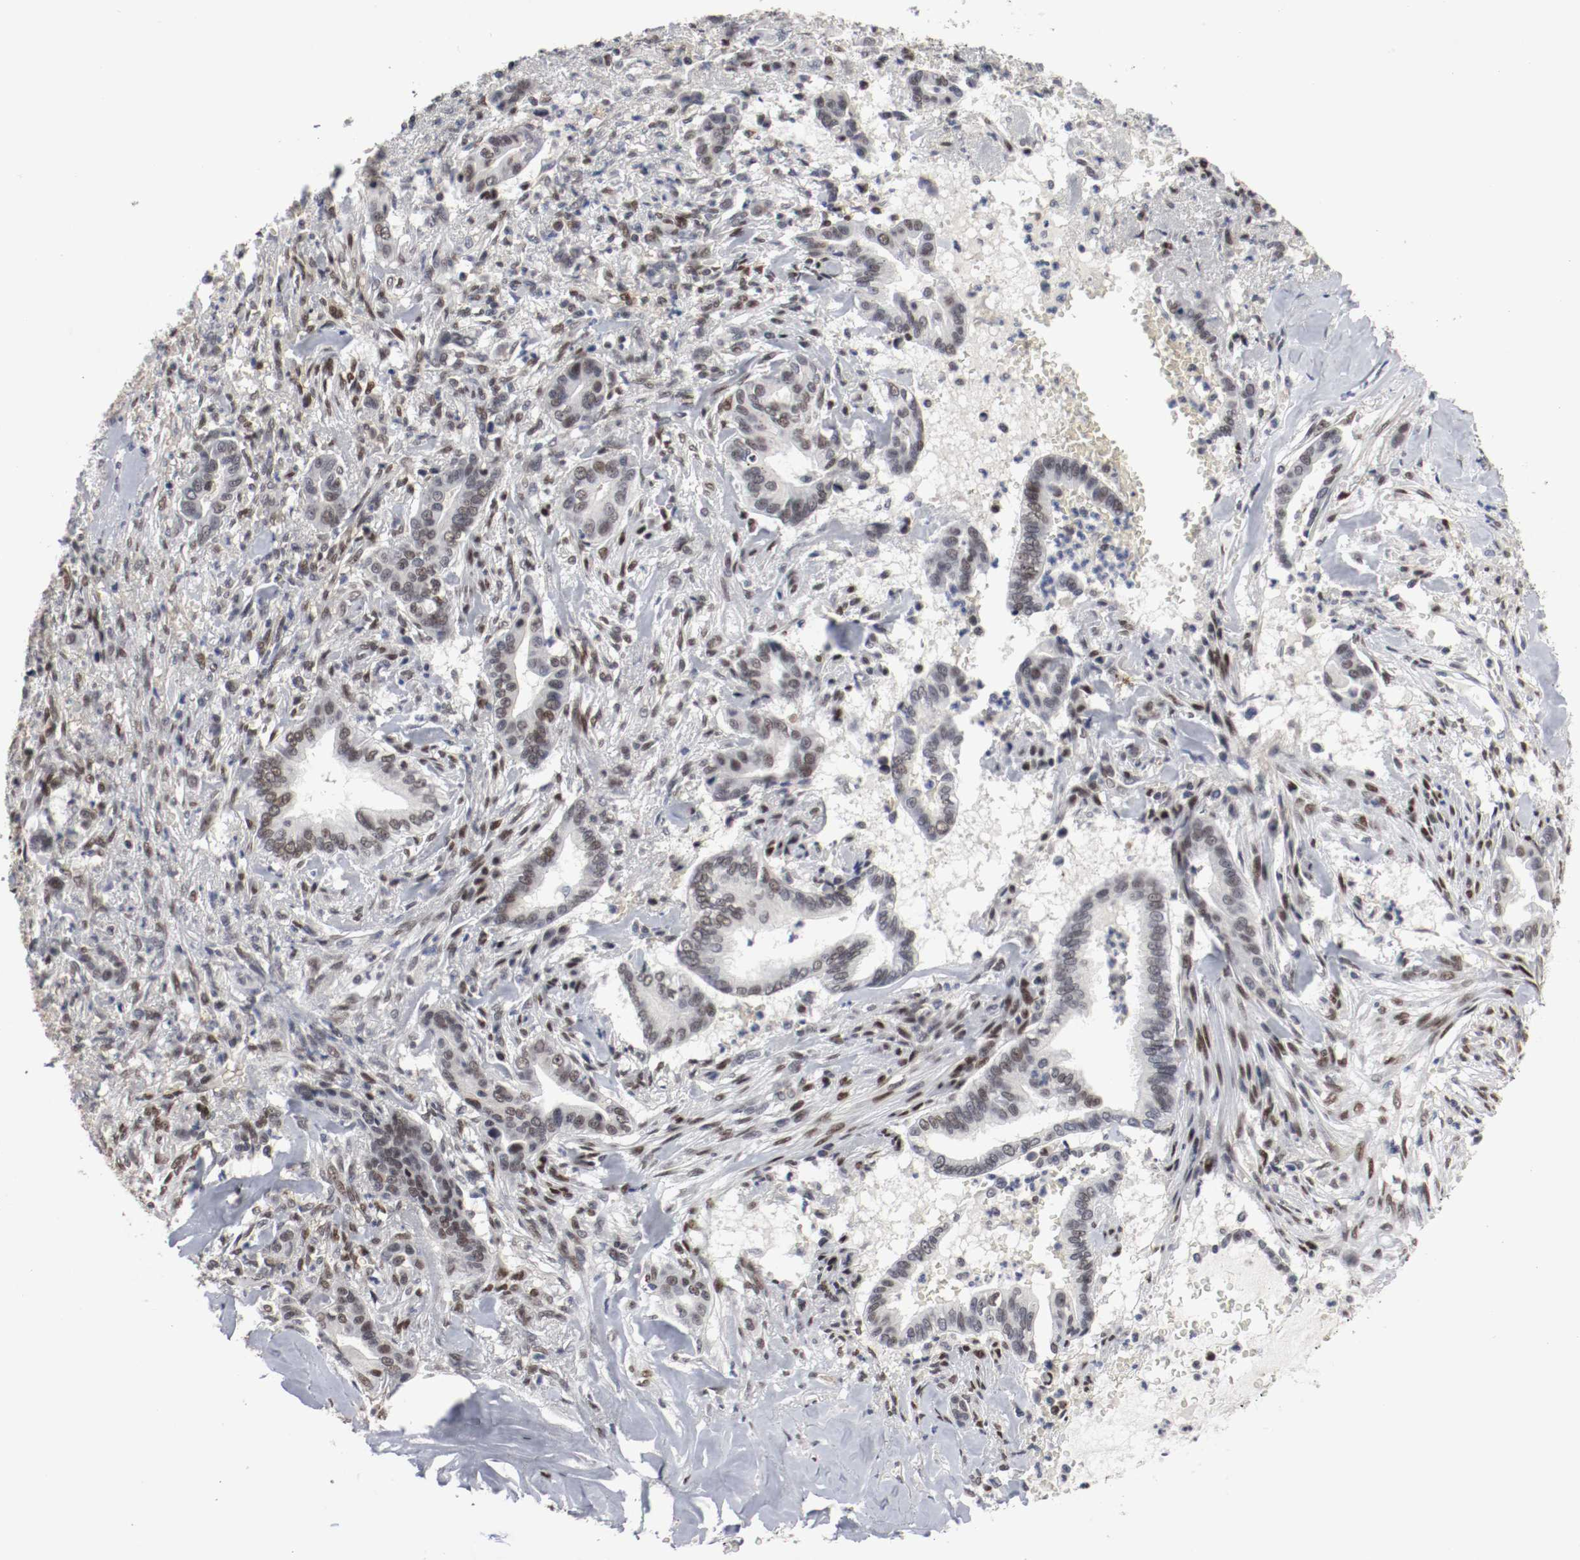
{"staining": {"intensity": "weak", "quantity": "25%-75%", "location": "nuclear"}, "tissue": "liver cancer", "cell_type": "Tumor cells", "image_type": "cancer", "snomed": [{"axis": "morphology", "description": "Cholangiocarcinoma"}, {"axis": "topography", "description": "Liver"}], "caption": "A micrograph showing weak nuclear expression in approximately 25%-75% of tumor cells in cholangiocarcinoma (liver), as visualized by brown immunohistochemical staining.", "gene": "JUND", "patient": {"sex": "female", "age": 67}}